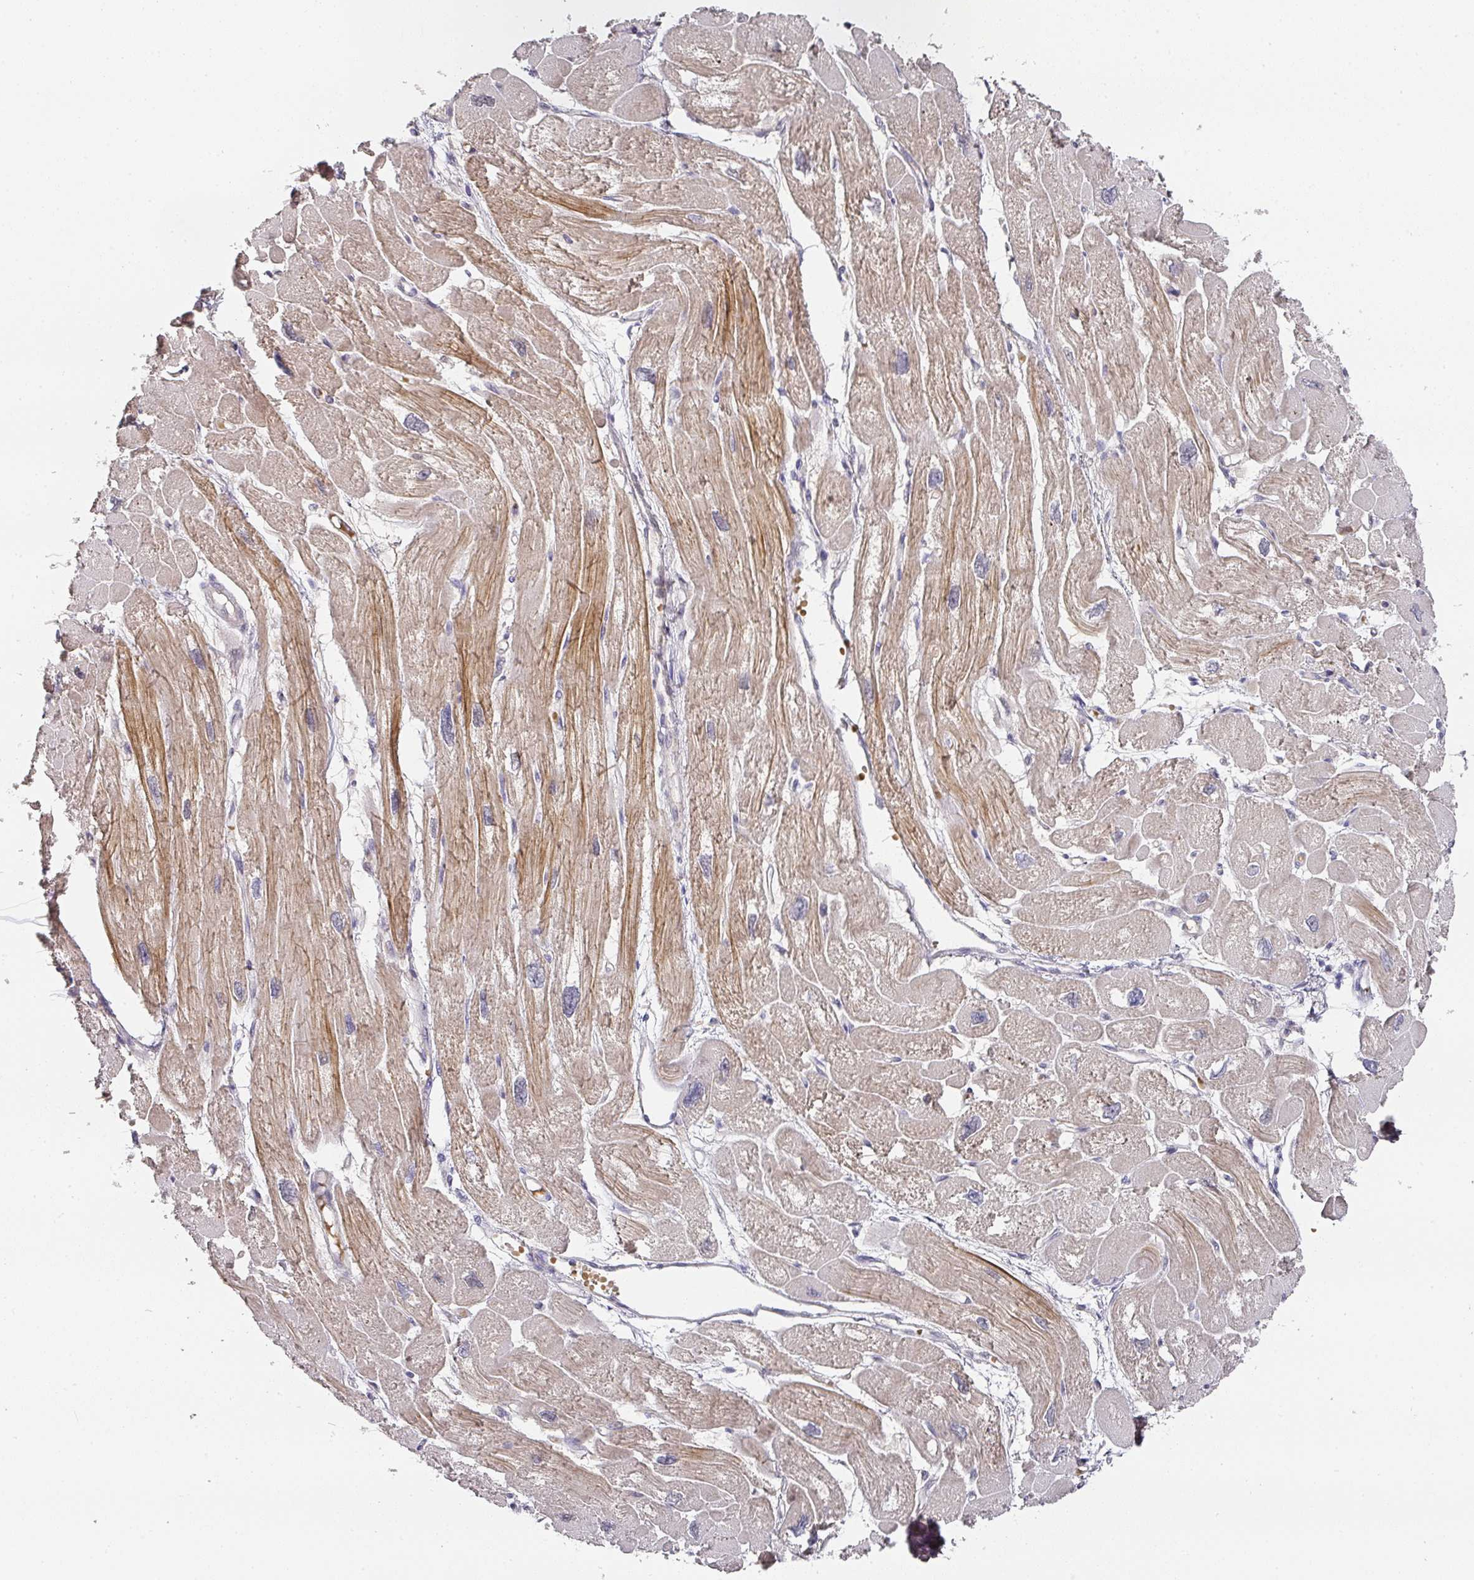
{"staining": {"intensity": "moderate", "quantity": "25%-75%", "location": "cytoplasmic/membranous"}, "tissue": "heart muscle", "cell_type": "Cardiomyocytes", "image_type": "normal", "snomed": [{"axis": "morphology", "description": "Normal tissue, NOS"}, {"axis": "topography", "description": "Heart"}], "caption": "Brown immunohistochemical staining in unremarkable human heart muscle displays moderate cytoplasmic/membranous expression in about 25%-75% of cardiomyocytes. (DAB IHC, brown staining for protein, blue staining for nuclei).", "gene": "FOXN4", "patient": {"sex": "male", "age": 42}}